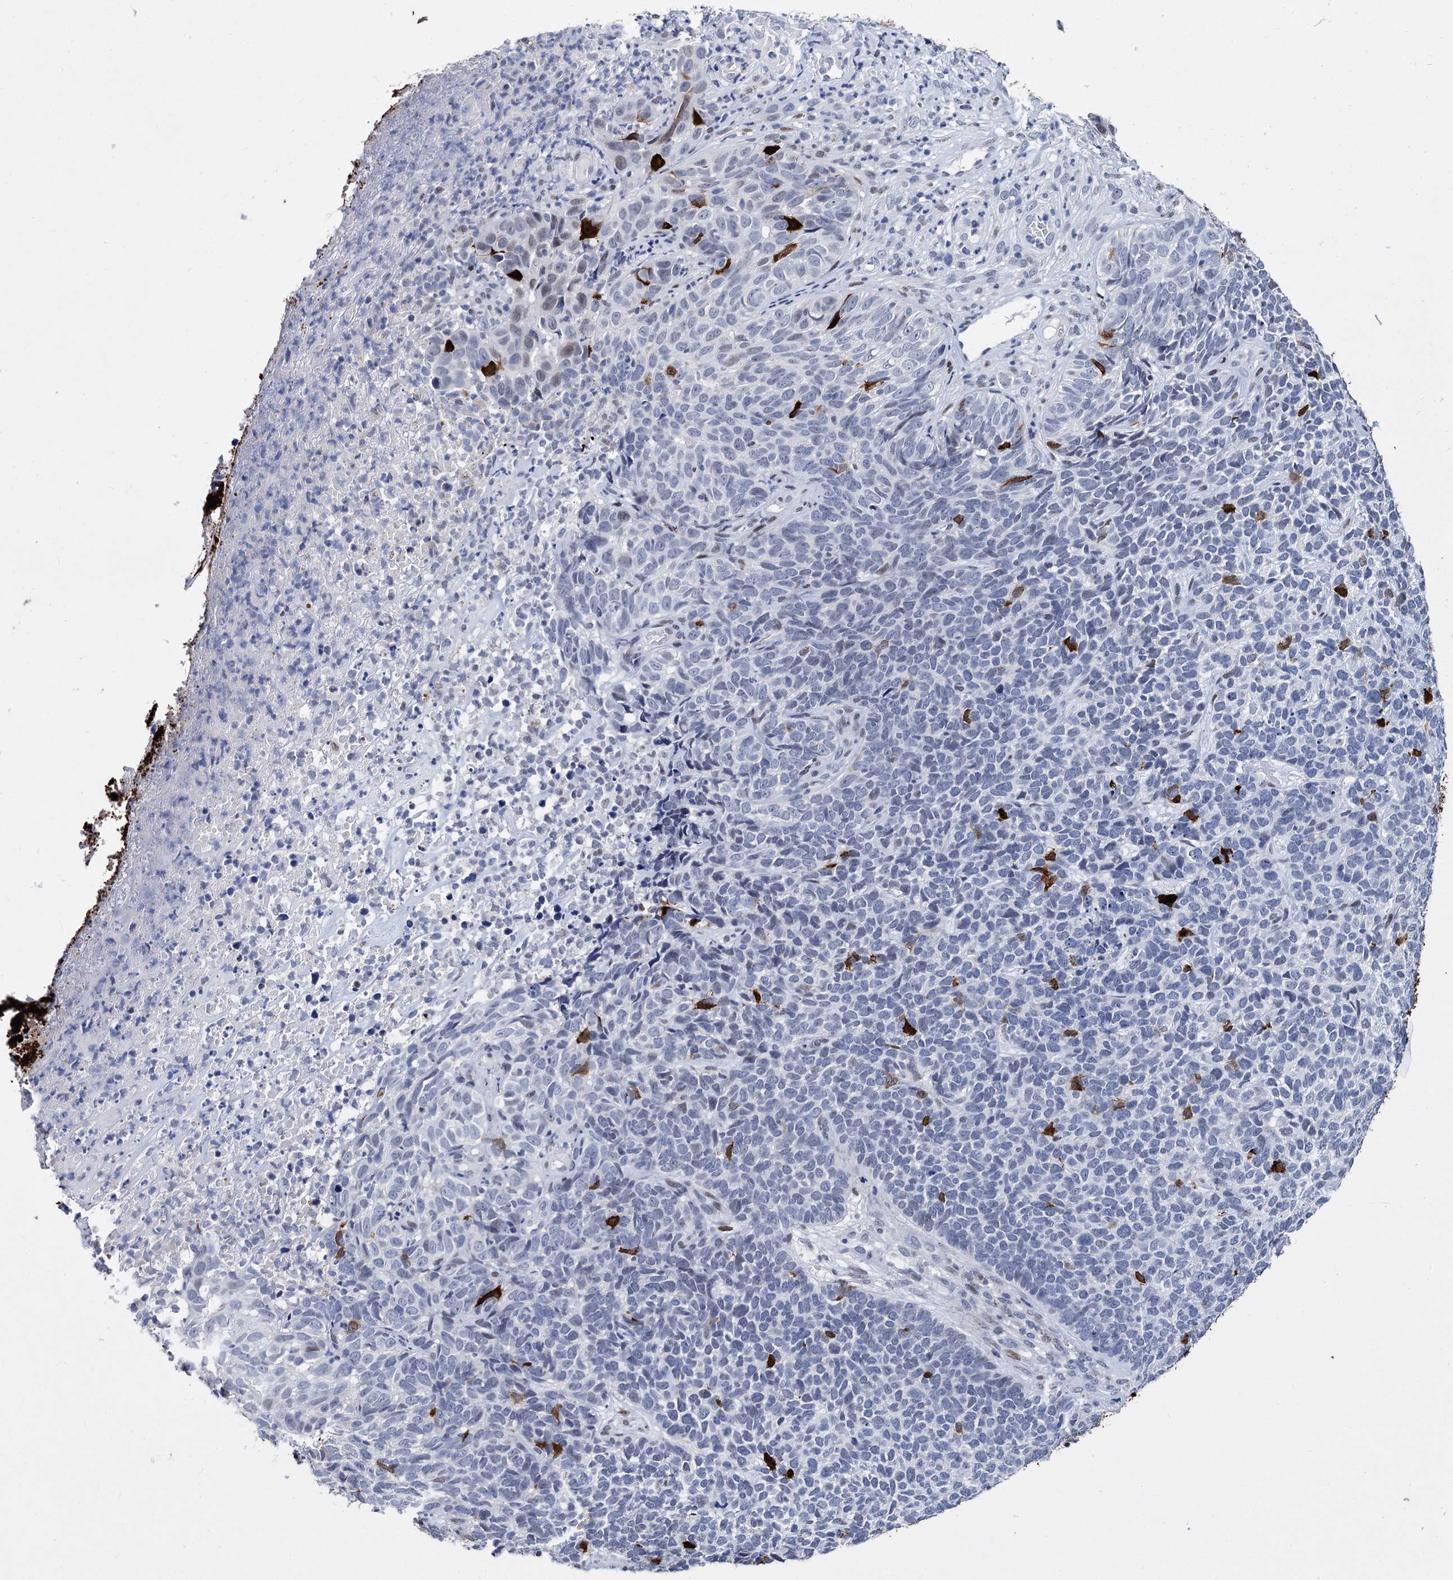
{"staining": {"intensity": "negative", "quantity": "none", "location": "none"}, "tissue": "skin cancer", "cell_type": "Tumor cells", "image_type": "cancer", "snomed": [{"axis": "morphology", "description": "Basal cell carcinoma"}, {"axis": "topography", "description": "Skin"}], "caption": "Image shows no protein positivity in tumor cells of skin basal cell carcinoma tissue.", "gene": "MAGEA4", "patient": {"sex": "female", "age": 84}}